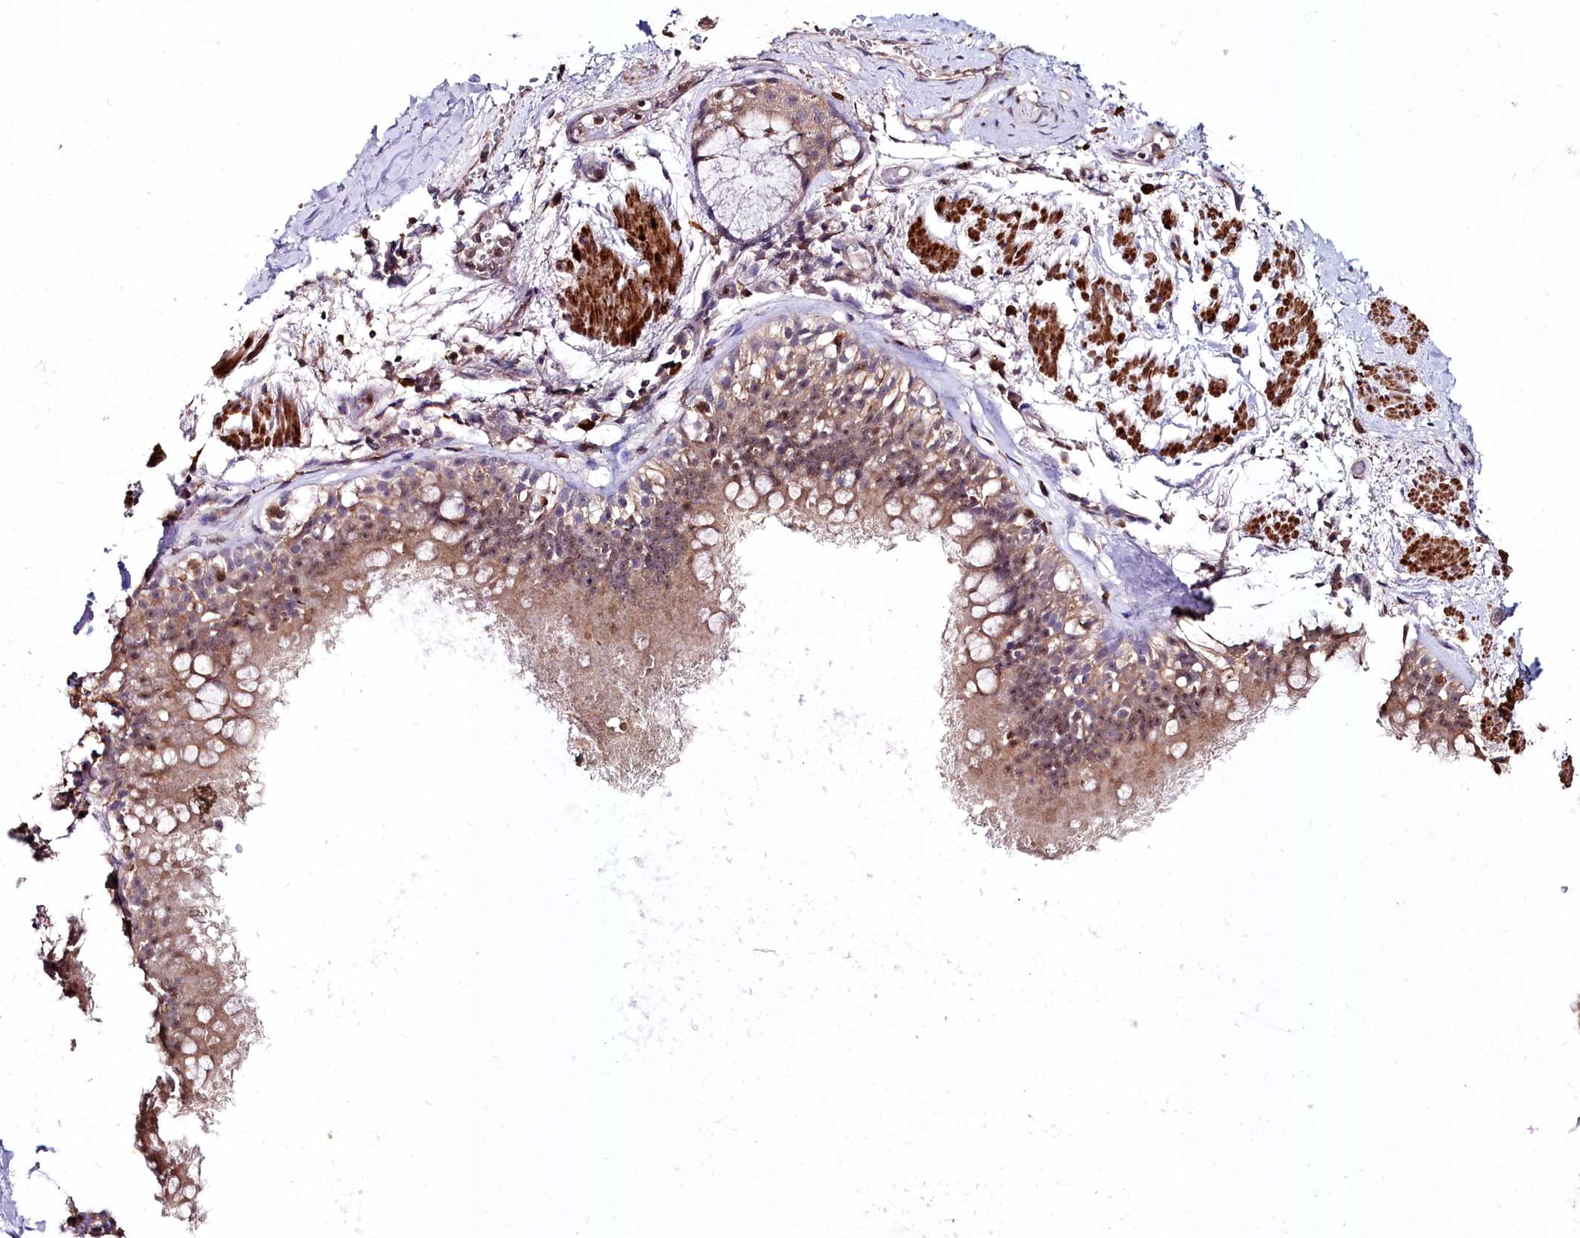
{"staining": {"intensity": "negative", "quantity": "none", "location": "none"}, "tissue": "adipose tissue", "cell_type": "Adipocytes", "image_type": "normal", "snomed": [{"axis": "morphology", "description": "Normal tissue, NOS"}, {"axis": "topography", "description": "Lymph node"}, {"axis": "topography", "description": "Cartilage tissue"}, {"axis": "topography", "description": "Bronchus"}], "caption": "High magnification brightfield microscopy of normal adipose tissue stained with DAB (brown) and counterstained with hematoxylin (blue): adipocytes show no significant expression. The staining is performed using DAB brown chromogen with nuclei counter-stained in using hematoxylin.", "gene": "AMBRA1", "patient": {"sex": "male", "age": 63}}